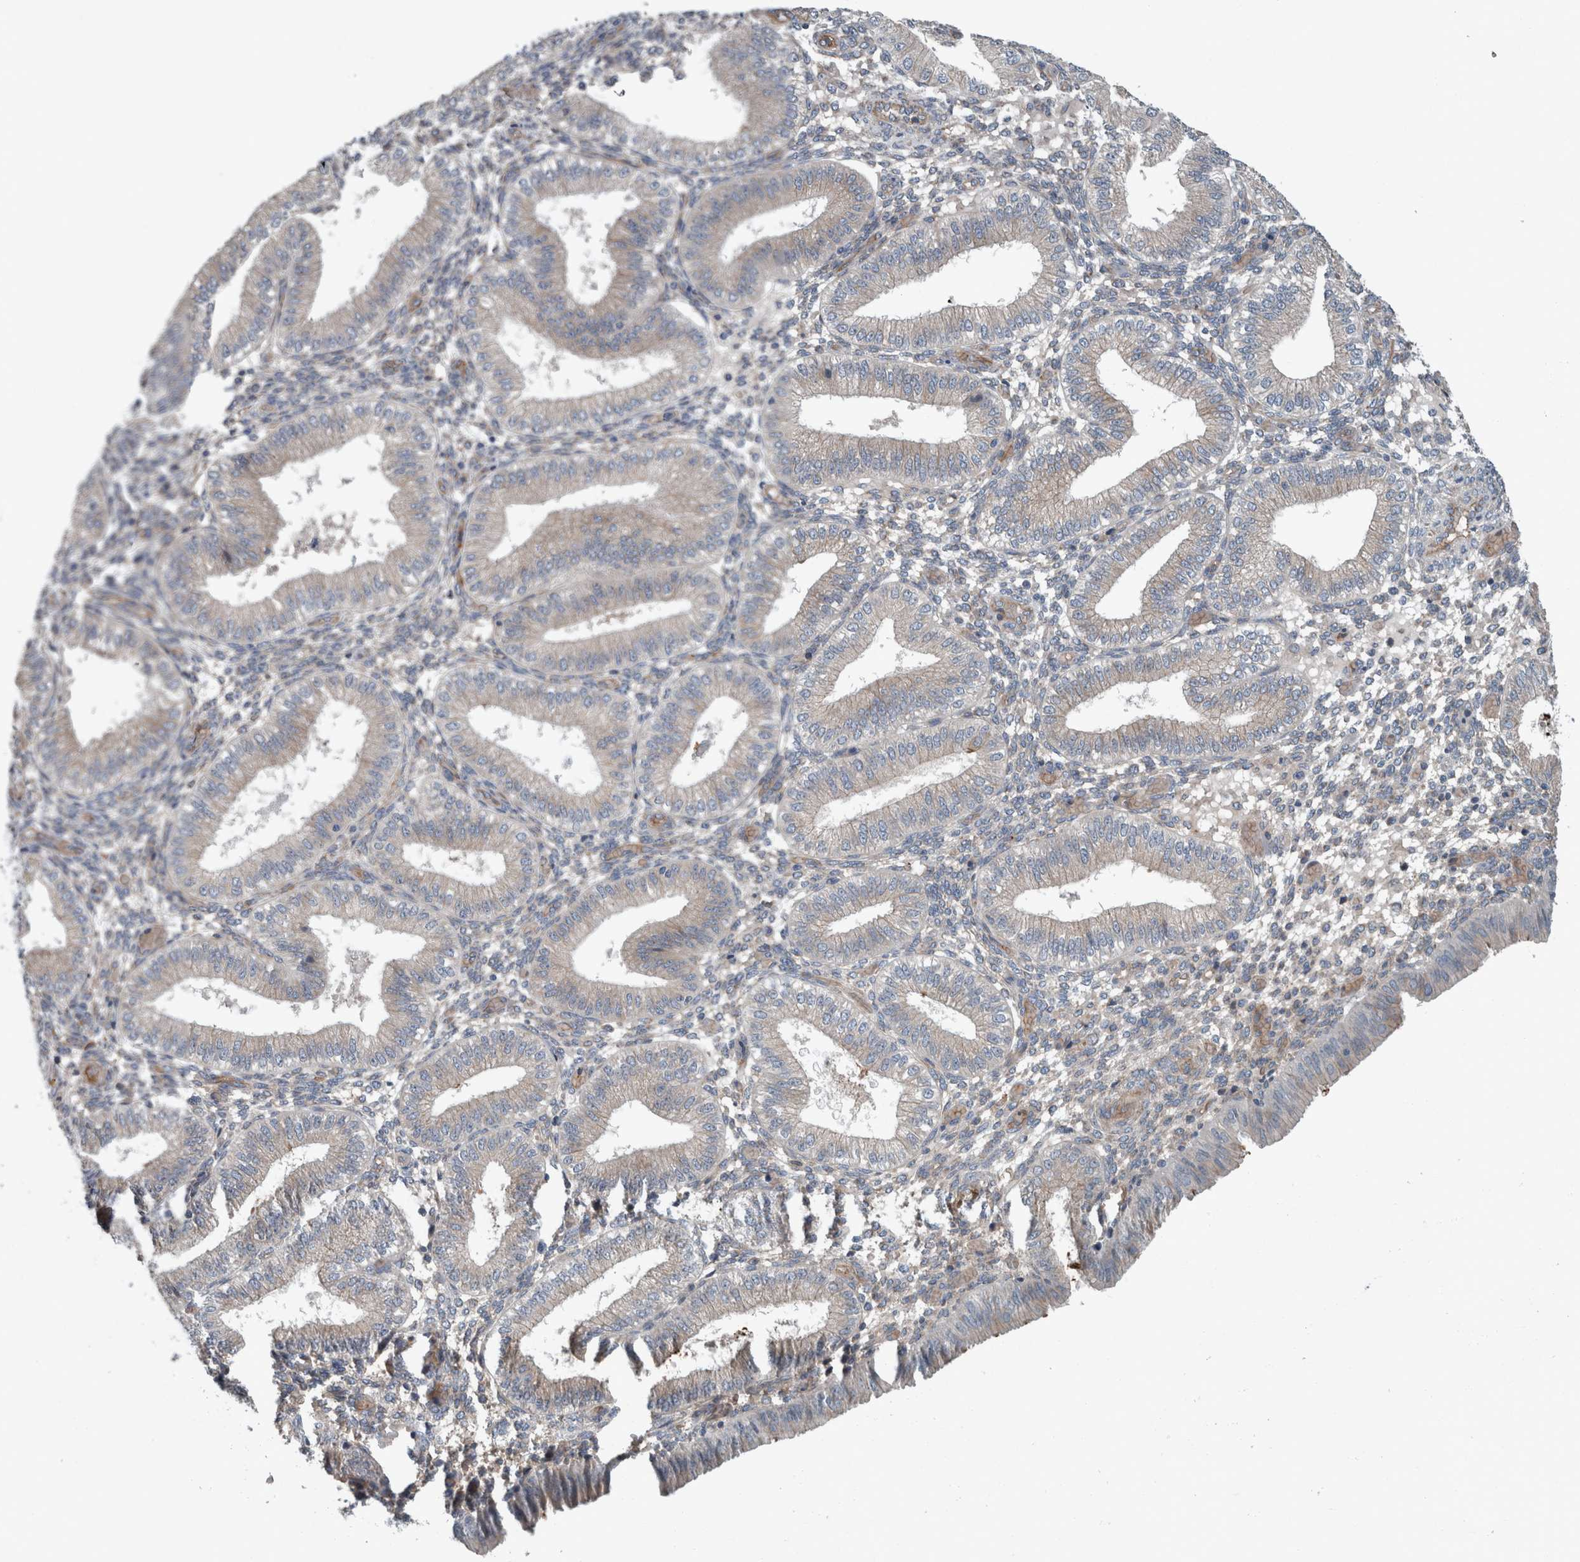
{"staining": {"intensity": "negative", "quantity": "none", "location": "none"}, "tissue": "endometrium", "cell_type": "Cells in endometrial stroma", "image_type": "normal", "snomed": [{"axis": "morphology", "description": "Normal tissue, NOS"}, {"axis": "topography", "description": "Endometrium"}], "caption": "DAB (3,3'-diaminobenzidine) immunohistochemical staining of benign endometrium shows no significant positivity in cells in endometrial stroma.", "gene": "GLT8D2", "patient": {"sex": "female", "age": 39}}